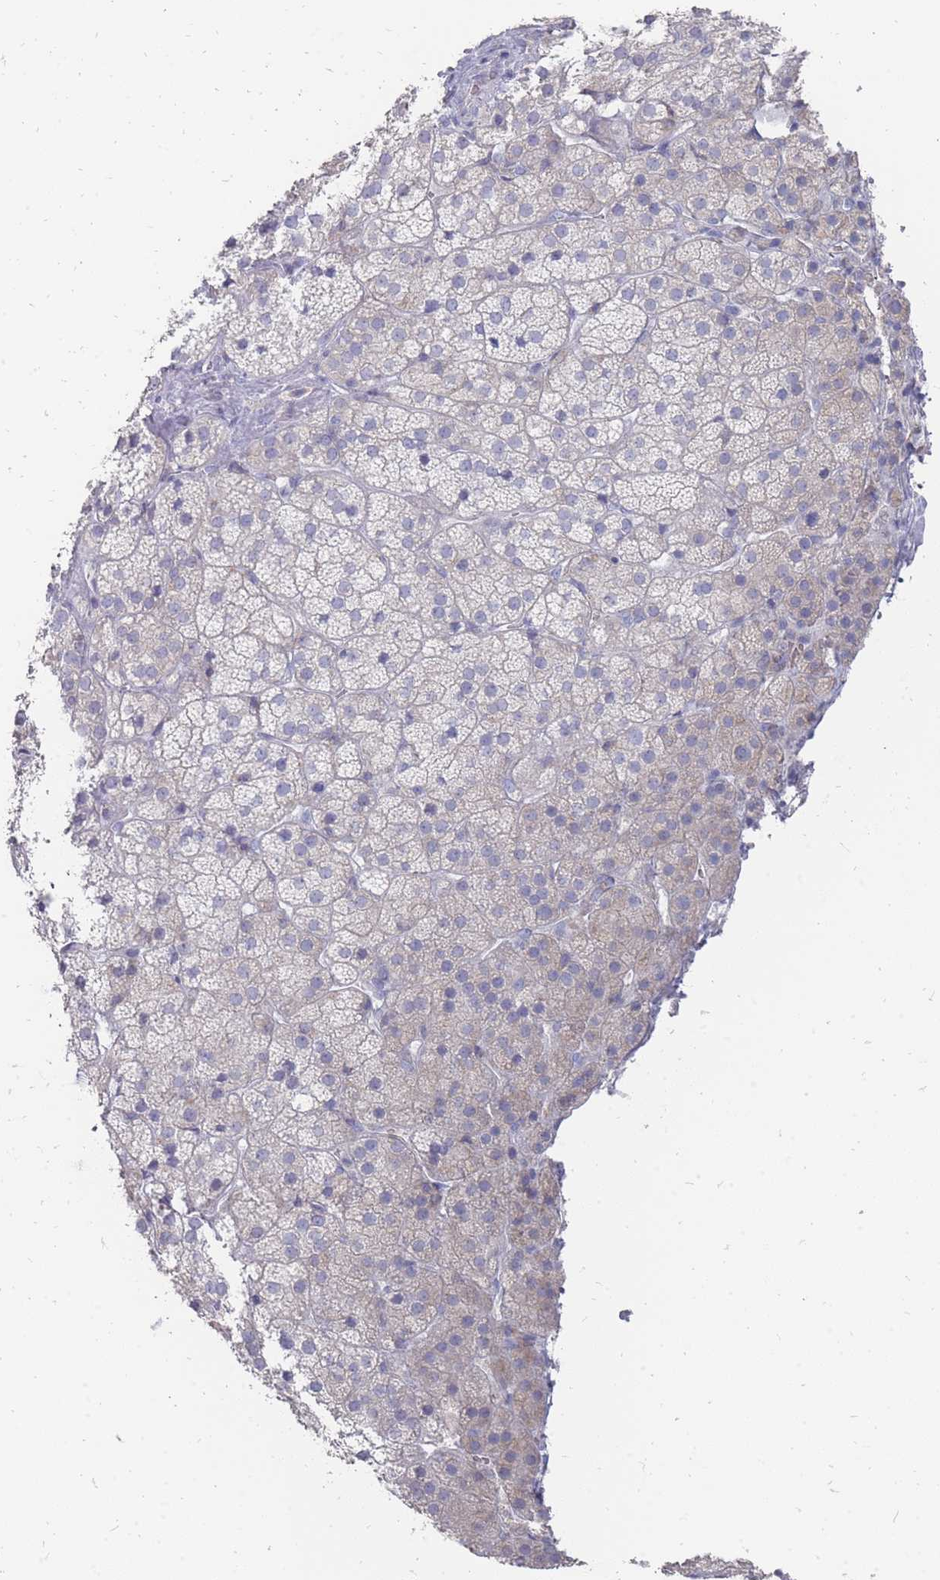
{"staining": {"intensity": "negative", "quantity": "none", "location": "none"}, "tissue": "adrenal gland", "cell_type": "Glandular cells", "image_type": "normal", "snomed": [{"axis": "morphology", "description": "Normal tissue, NOS"}, {"axis": "topography", "description": "Adrenal gland"}], "caption": "DAB (3,3'-diaminobenzidine) immunohistochemical staining of normal adrenal gland reveals no significant positivity in glandular cells.", "gene": "OTULINL", "patient": {"sex": "female", "age": 70}}